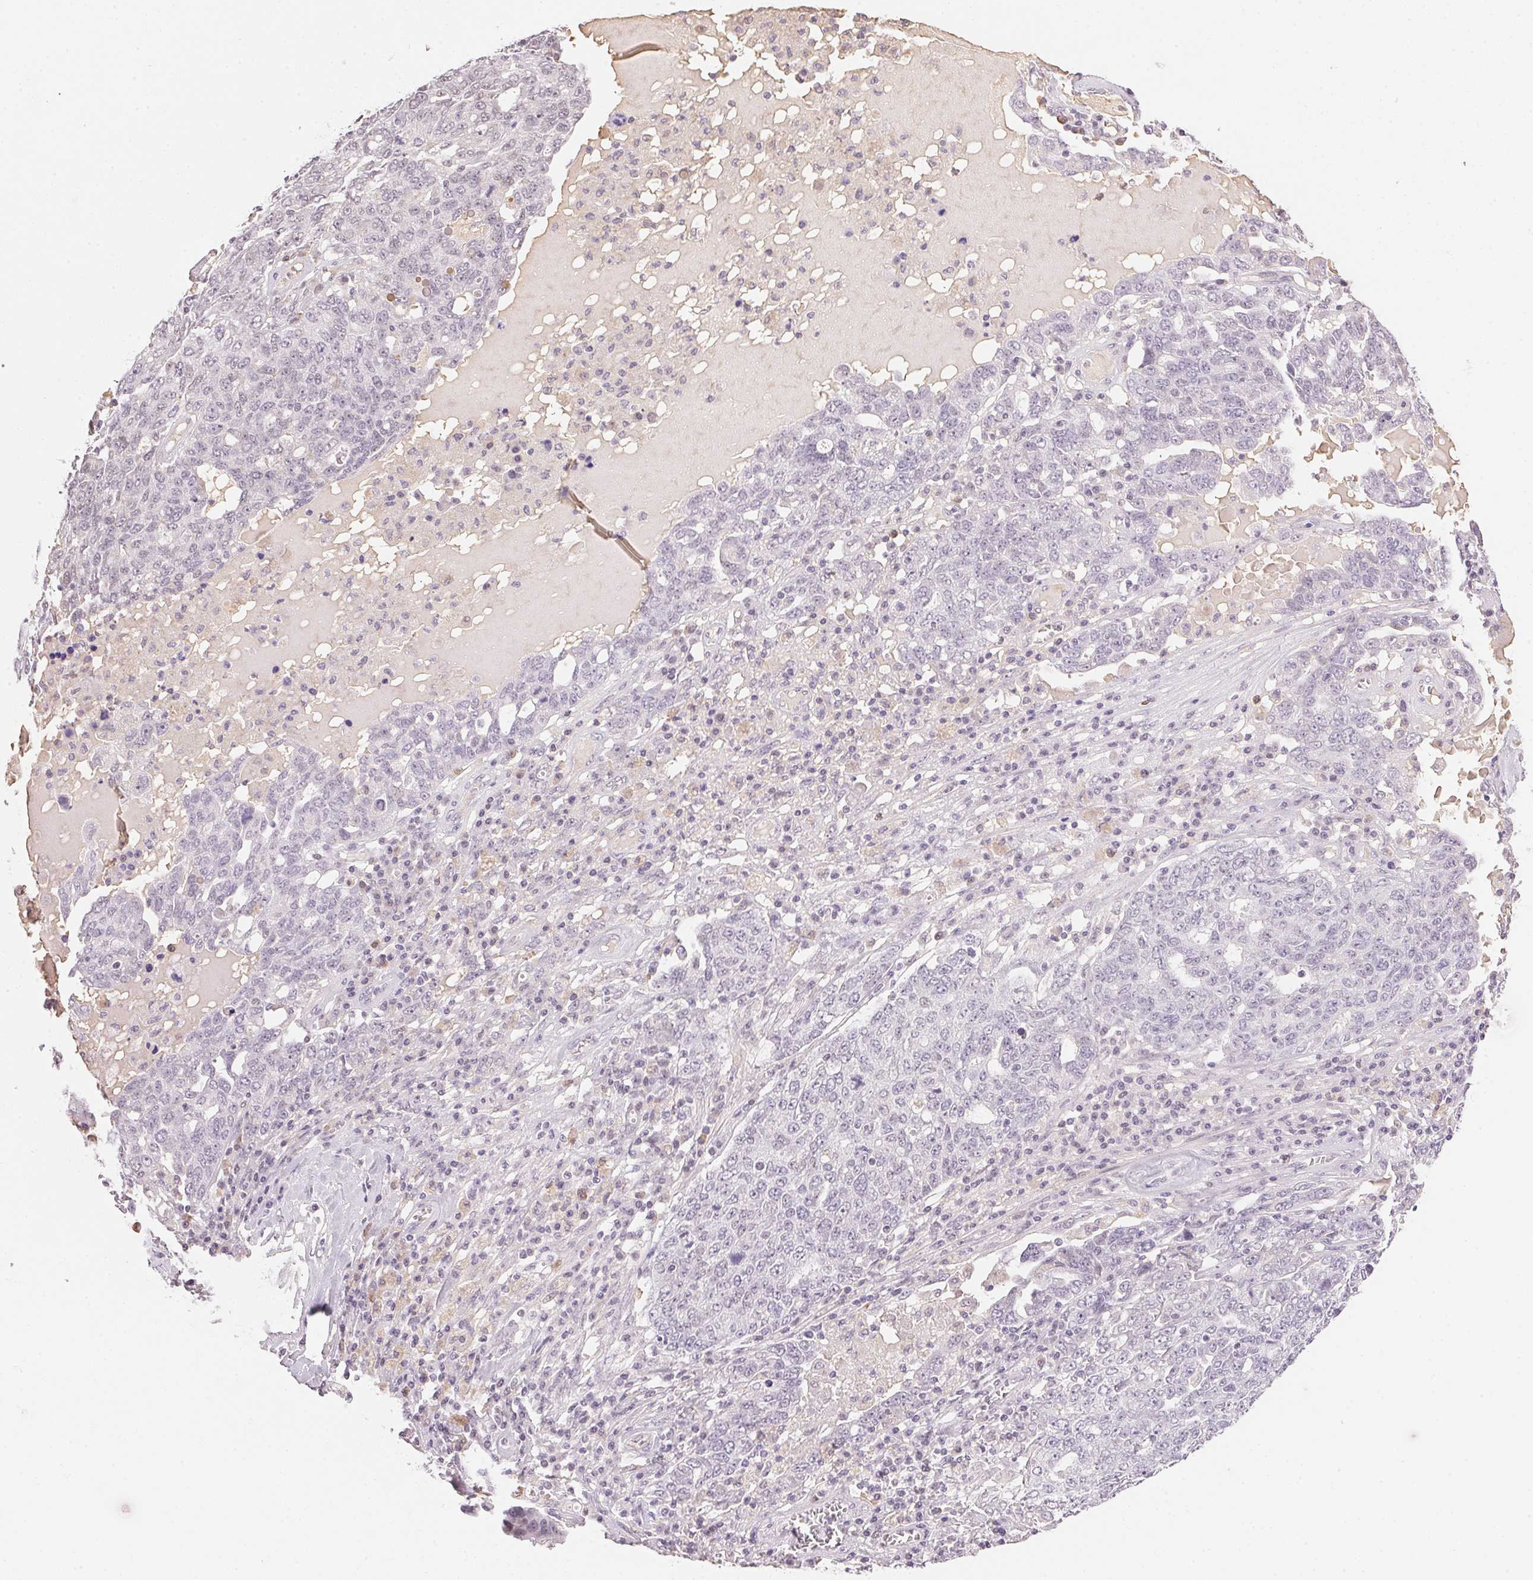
{"staining": {"intensity": "negative", "quantity": "none", "location": "none"}, "tissue": "ovarian cancer", "cell_type": "Tumor cells", "image_type": "cancer", "snomed": [{"axis": "morphology", "description": "Carcinoma, endometroid"}, {"axis": "topography", "description": "Ovary"}], "caption": "Immunohistochemistry (IHC) image of neoplastic tissue: endometroid carcinoma (ovarian) stained with DAB demonstrates no significant protein positivity in tumor cells.", "gene": "FNDC4", "patient": {"sex": "female", "age": 62}}